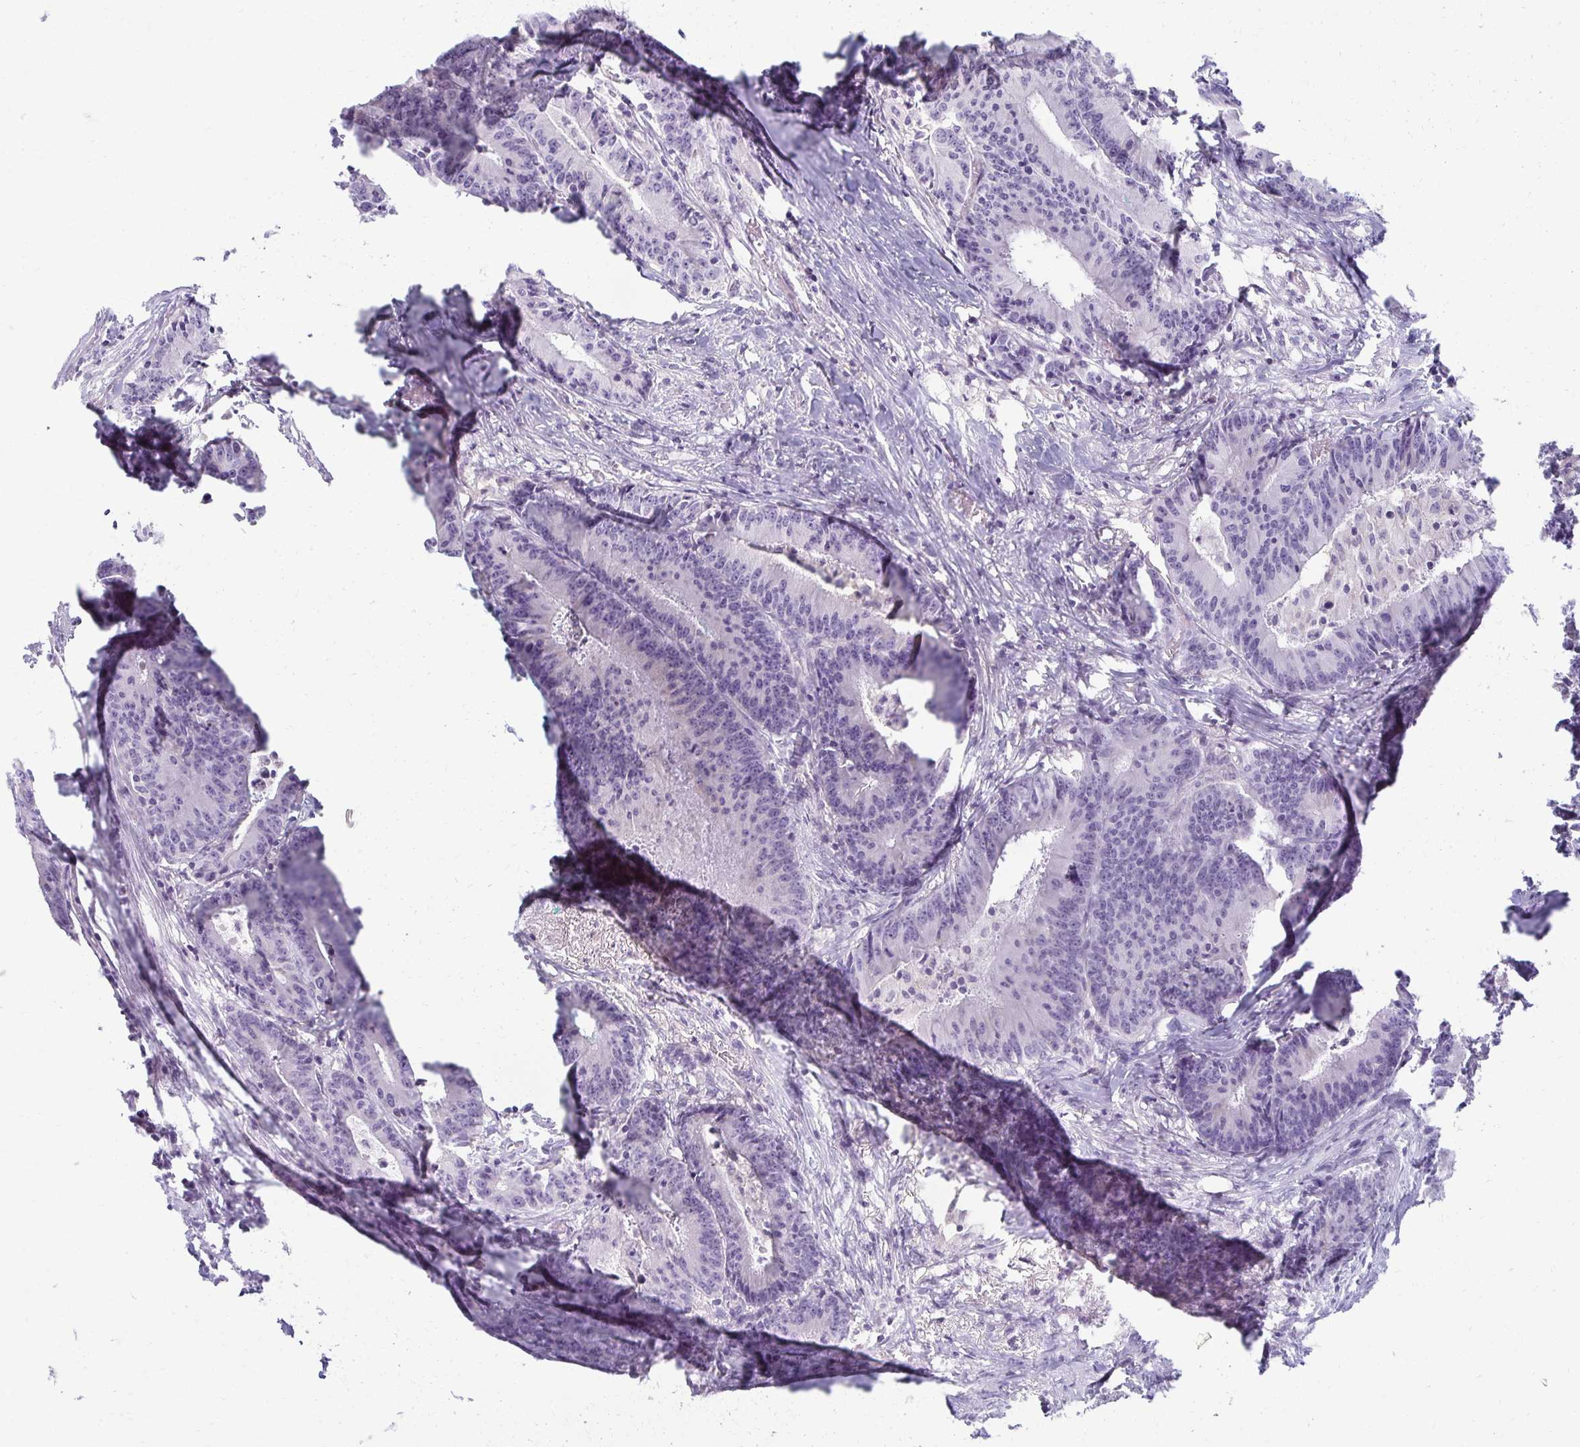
{"staining": {"intensity": "negative", "quantity": "none", "location": "none"}, "tissue": "colorectal cancer", "cell_type": "Tumor cells", "image_type": "cancer", "snomed": [{"axis": "morphology", "description": "Adenocarcinoma, NOS"}, {"axis": "topography", "description": "Colon"}], "caption": "High magnification brightfield microscopy of colorectal cancer stained with DAB (3,3'-diaminobenzidine) (brown) and counterstained with hematoxylin (blue): tumor cells show no significant positivity.", "gene": "FCGR2B", "patient": {"sex": "female", "age": 78}}